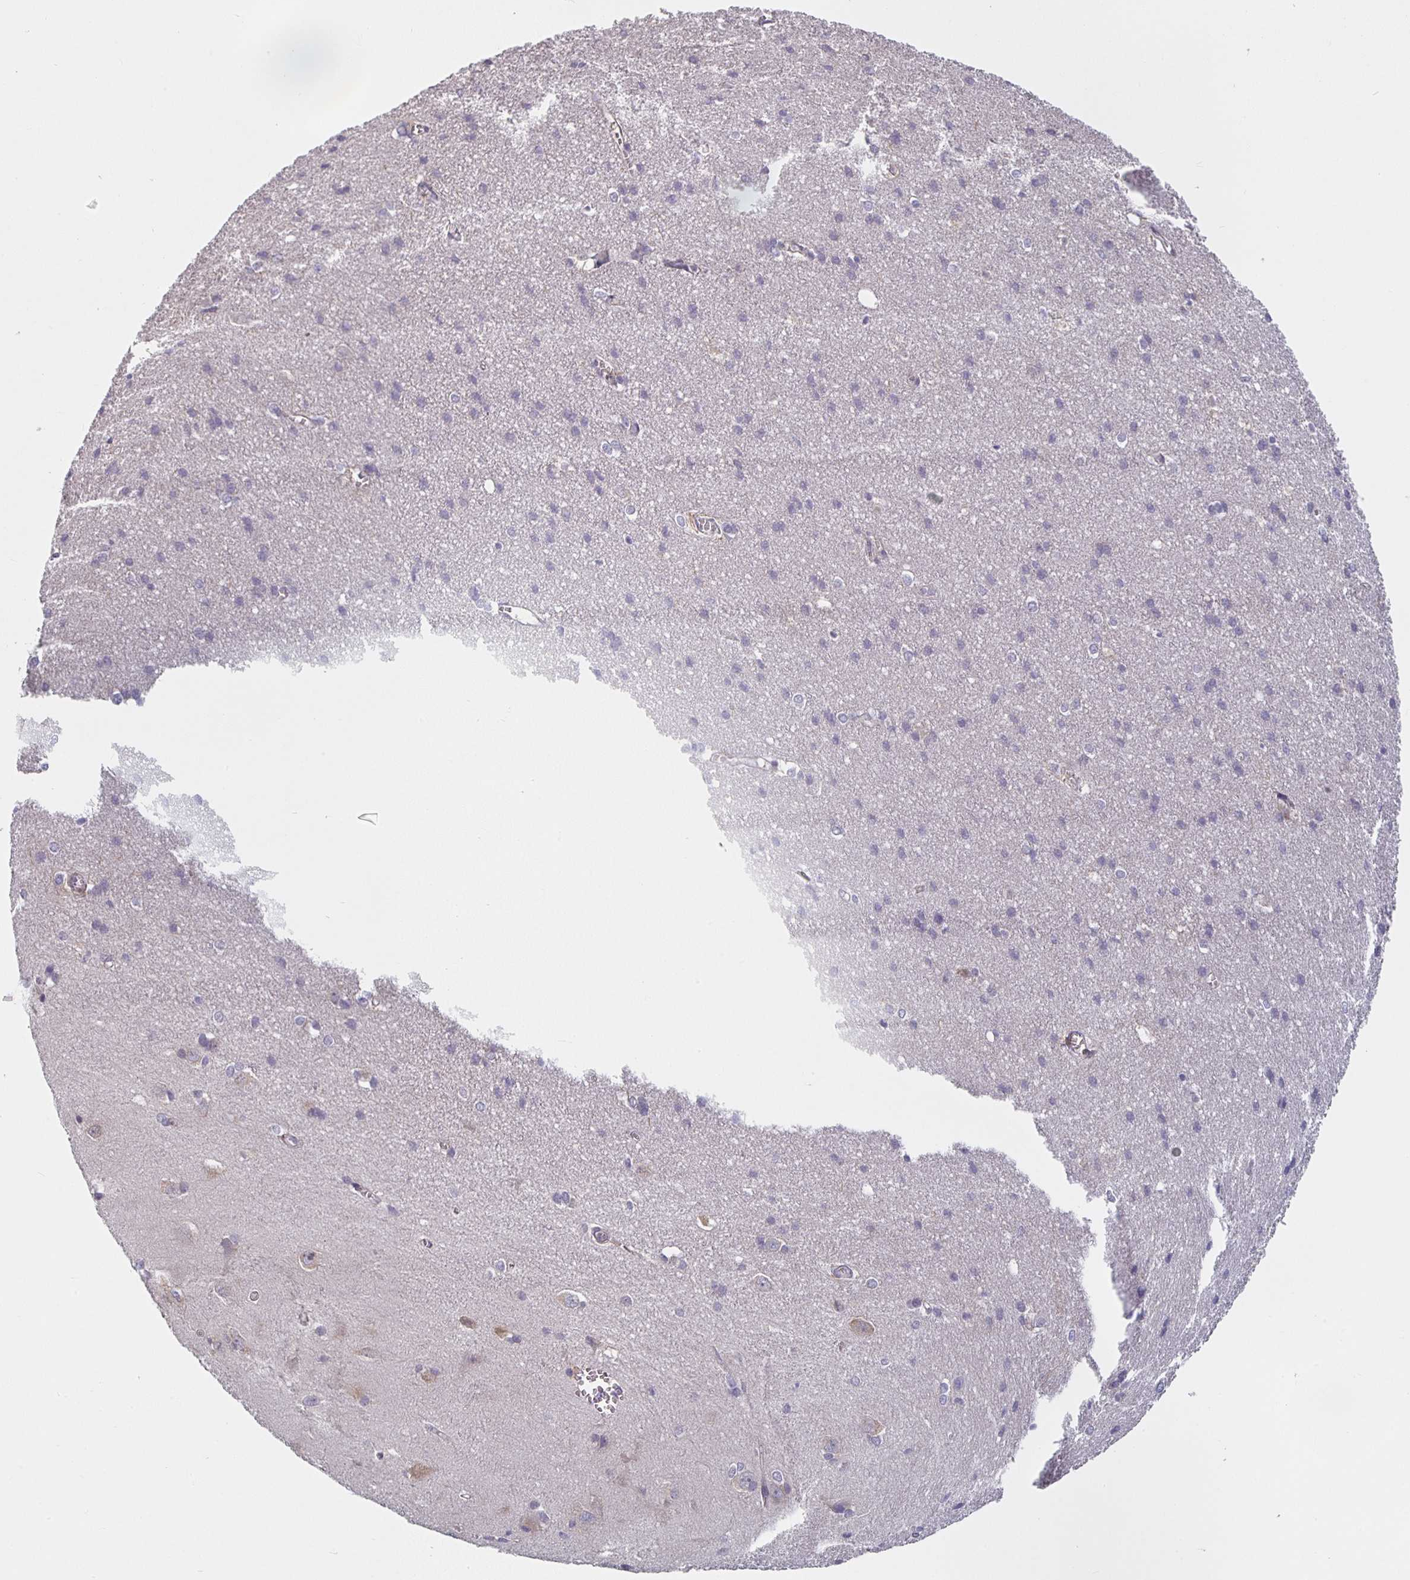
{"staining": {"intensity": "negative", "quantity": "none", "location": "none"}, "tissue": "cerebral cortex", "cell_type": "Endothelial cells", "image_type": "normal", "snomed": [{"axis": "morphology", "description": "Normal tissue, NOS"}, {"axis": "topography", "description": "Cerebral cortex"}], "caption": "Immunohistochemistry (IHC) of unremarkable human cerebral cortex displays no expression in endothelial cells.", "gene": "CTHRC1", "patient": {"sex": "male", "age": 37}}